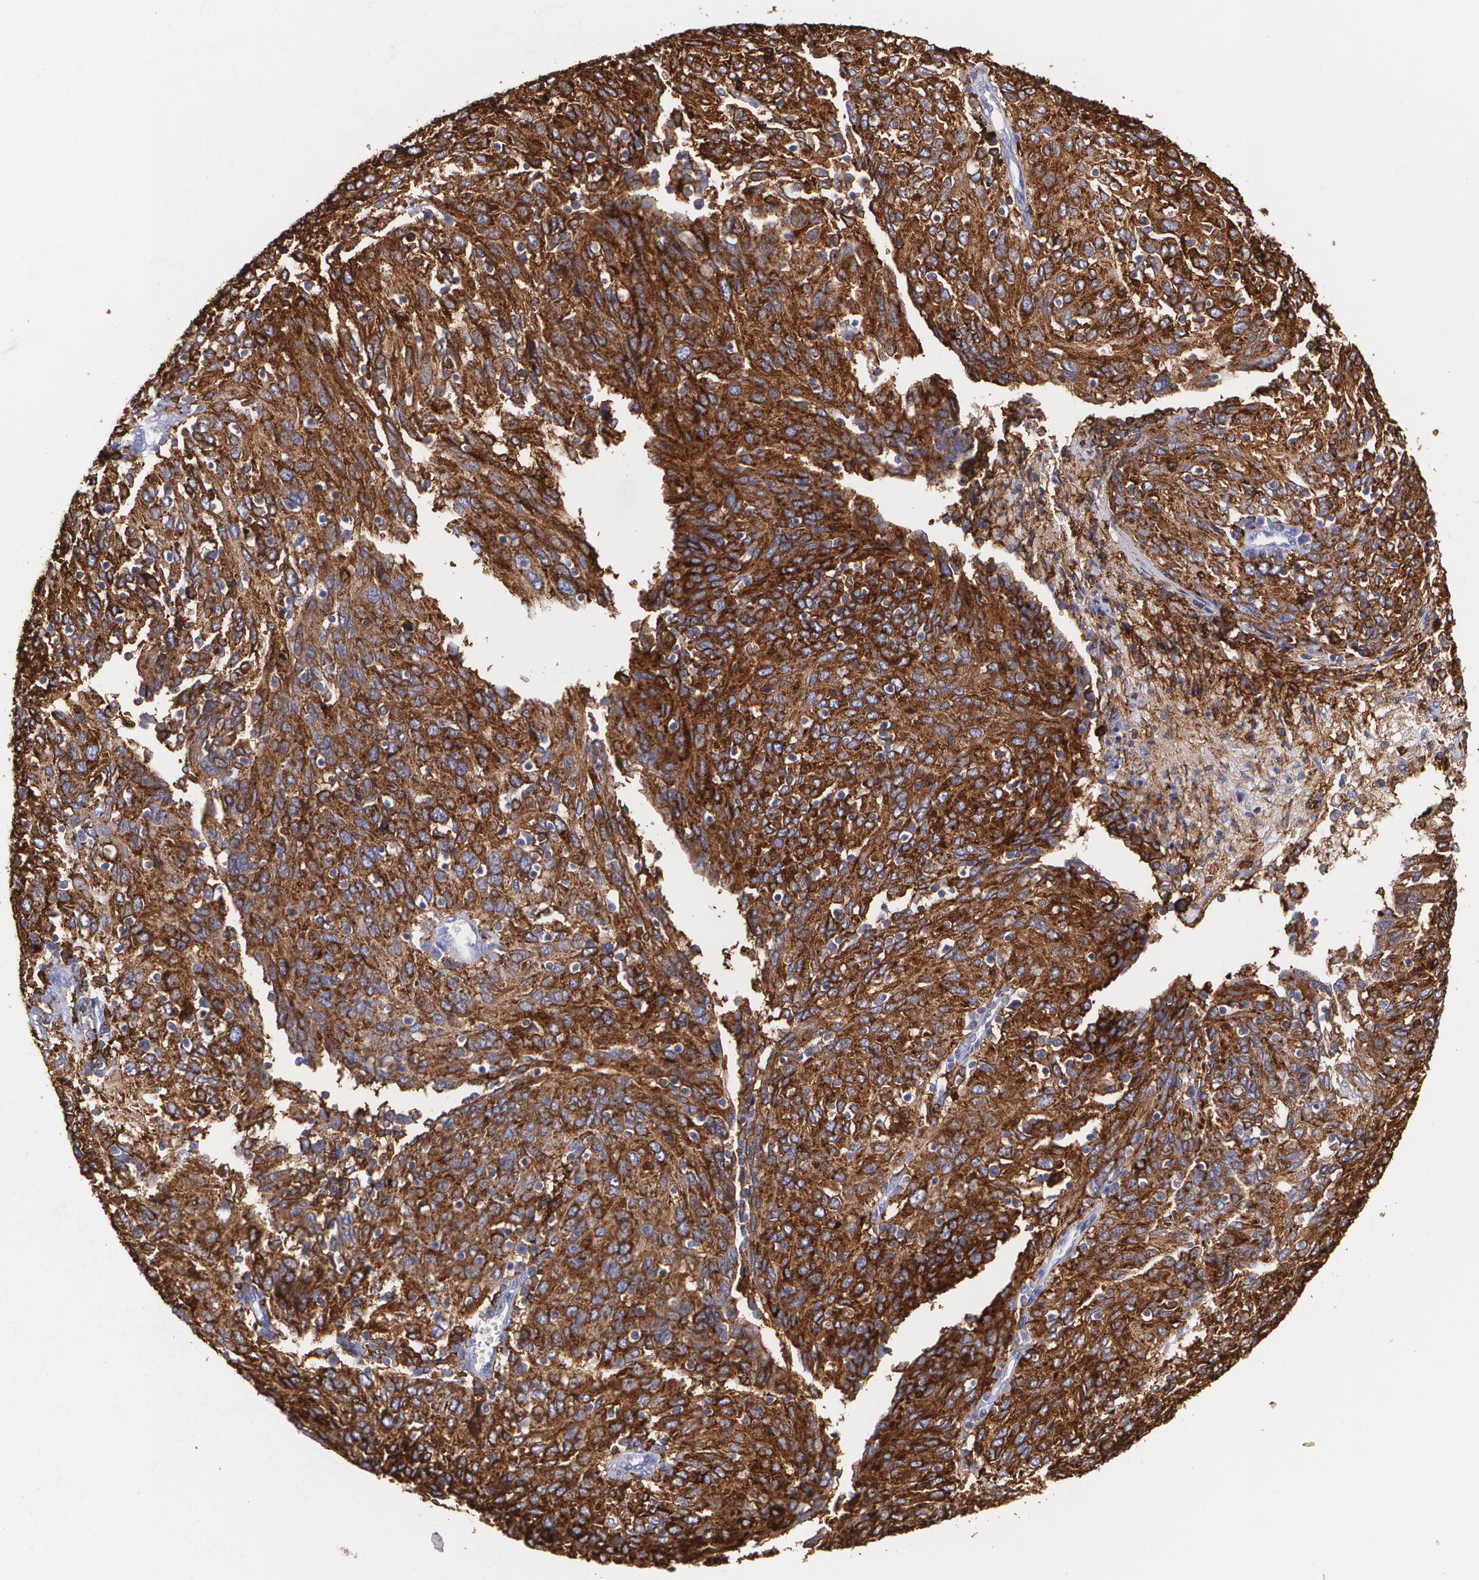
{"staining": {"intensity": "strong", "quantity": ">75%", "location": "cytoplasmic/membranous"}, "tissue": "ovarian cancer", "cell_type": "Tumor cells", "image_type": "cancer", "snomed": [{"axis": "morphology", "description": "Carcinoma, endometroid"}, {"axis": "topography", "description": "Ovary"}], "caption": "Human ovarian cancer stained with a protein marker exhibits strong staining in tumor cells.", "gene": "HLA-DRA", "patient": {"sex": "female", "age": 50}}